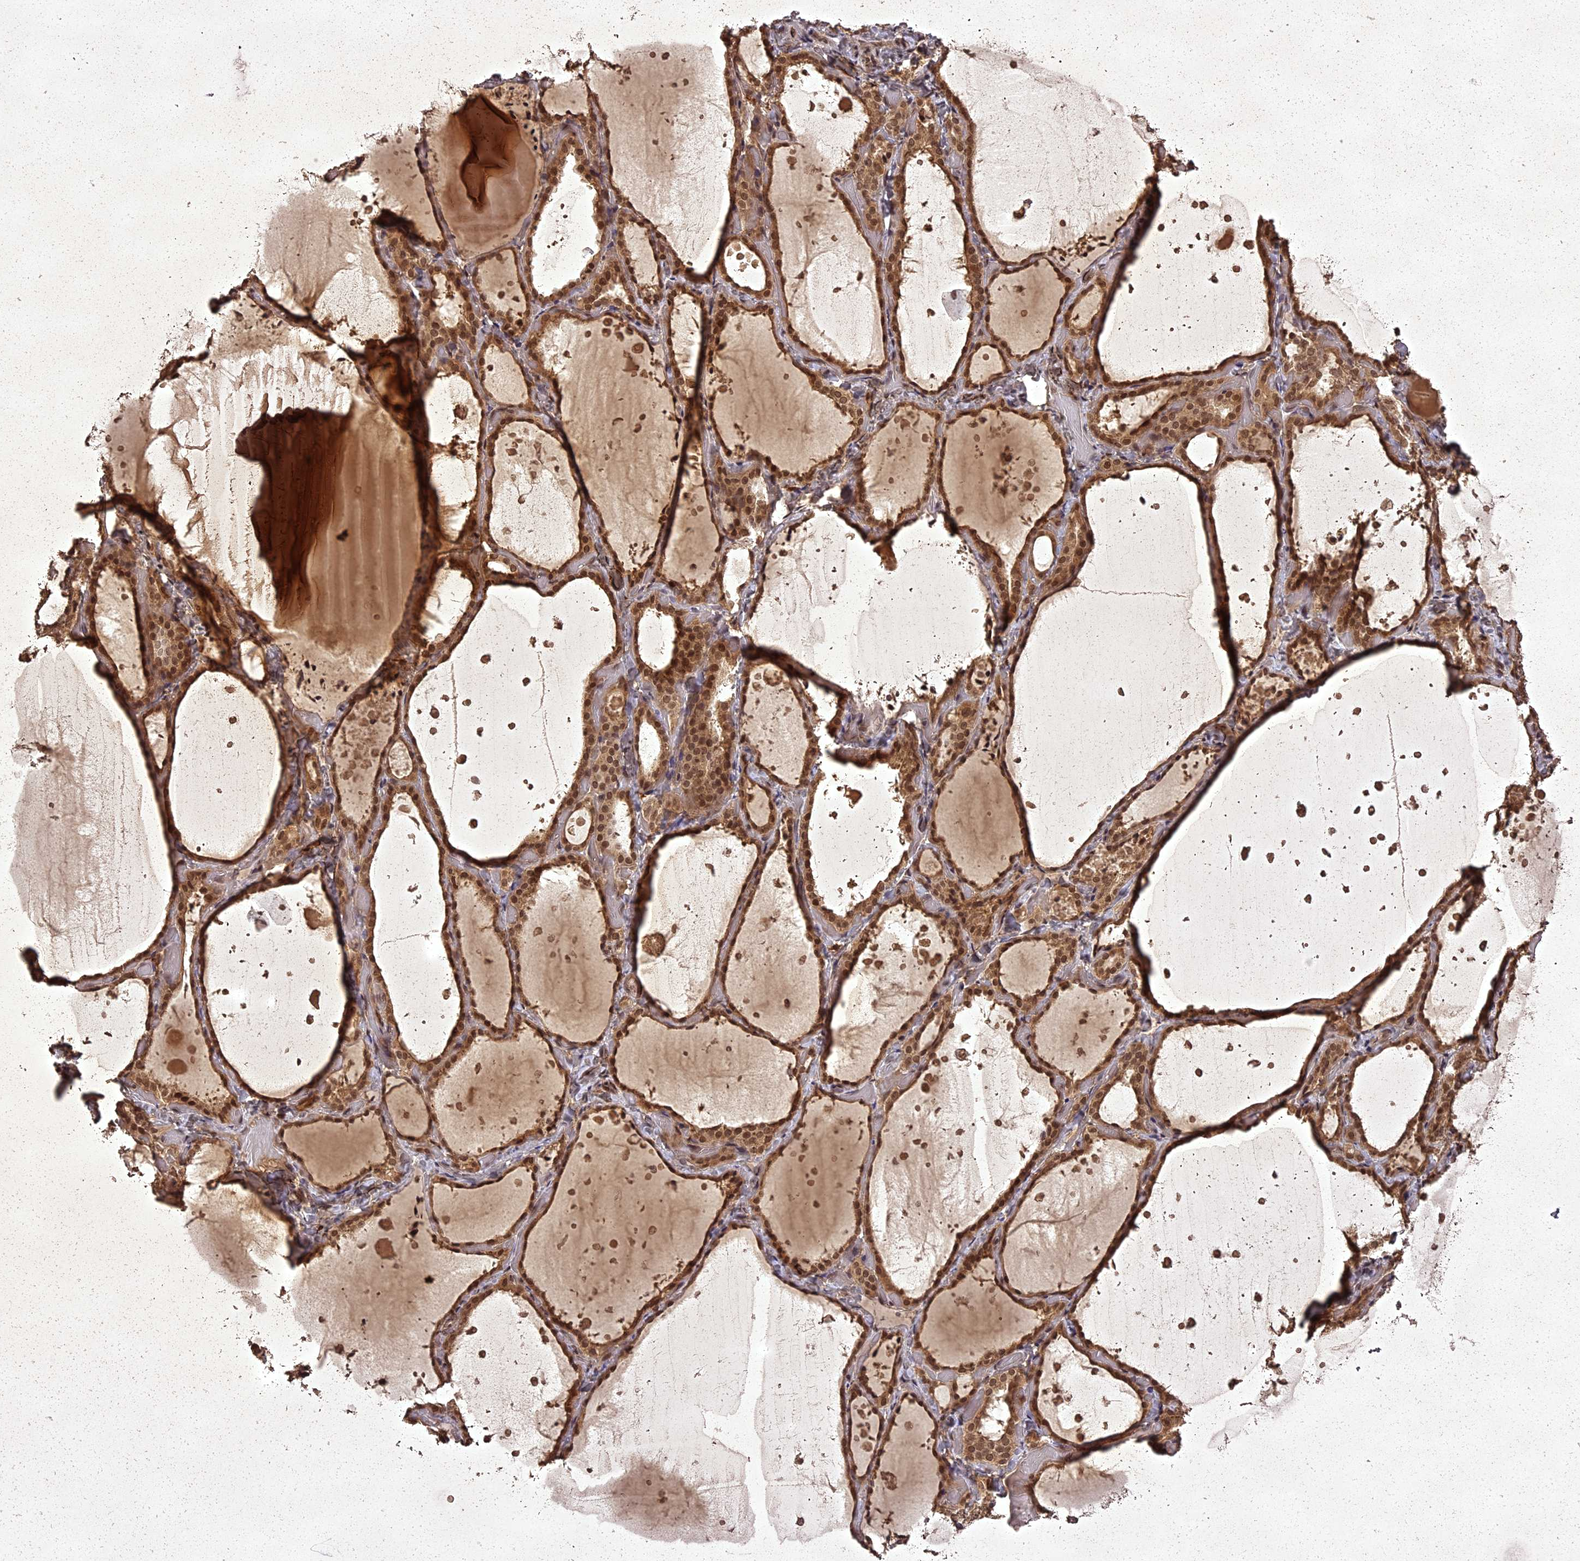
{"staining": {"intensity": "moderate", "quantity": ">75%", "location": "cytoplasmic/membranous,nuclear"}, "tissue": "thyroid gland", "cell_type": "Glandular cells", "image_type": "normal", "snomed": [{"axis": "morphology", "description": "Normal tissue, NOS"}, {"axis": "topography", "description": "Thyroid gland"}], "caption": "There is medium levels of moderate cytoplasmic/membranous,nuclear positivity in glandular cells of benign thyroid gland, as demonstrated by immunohistochemical staining (brown color).", "gene": "ING5", "patient": {"sex": "female", "age": 44}}